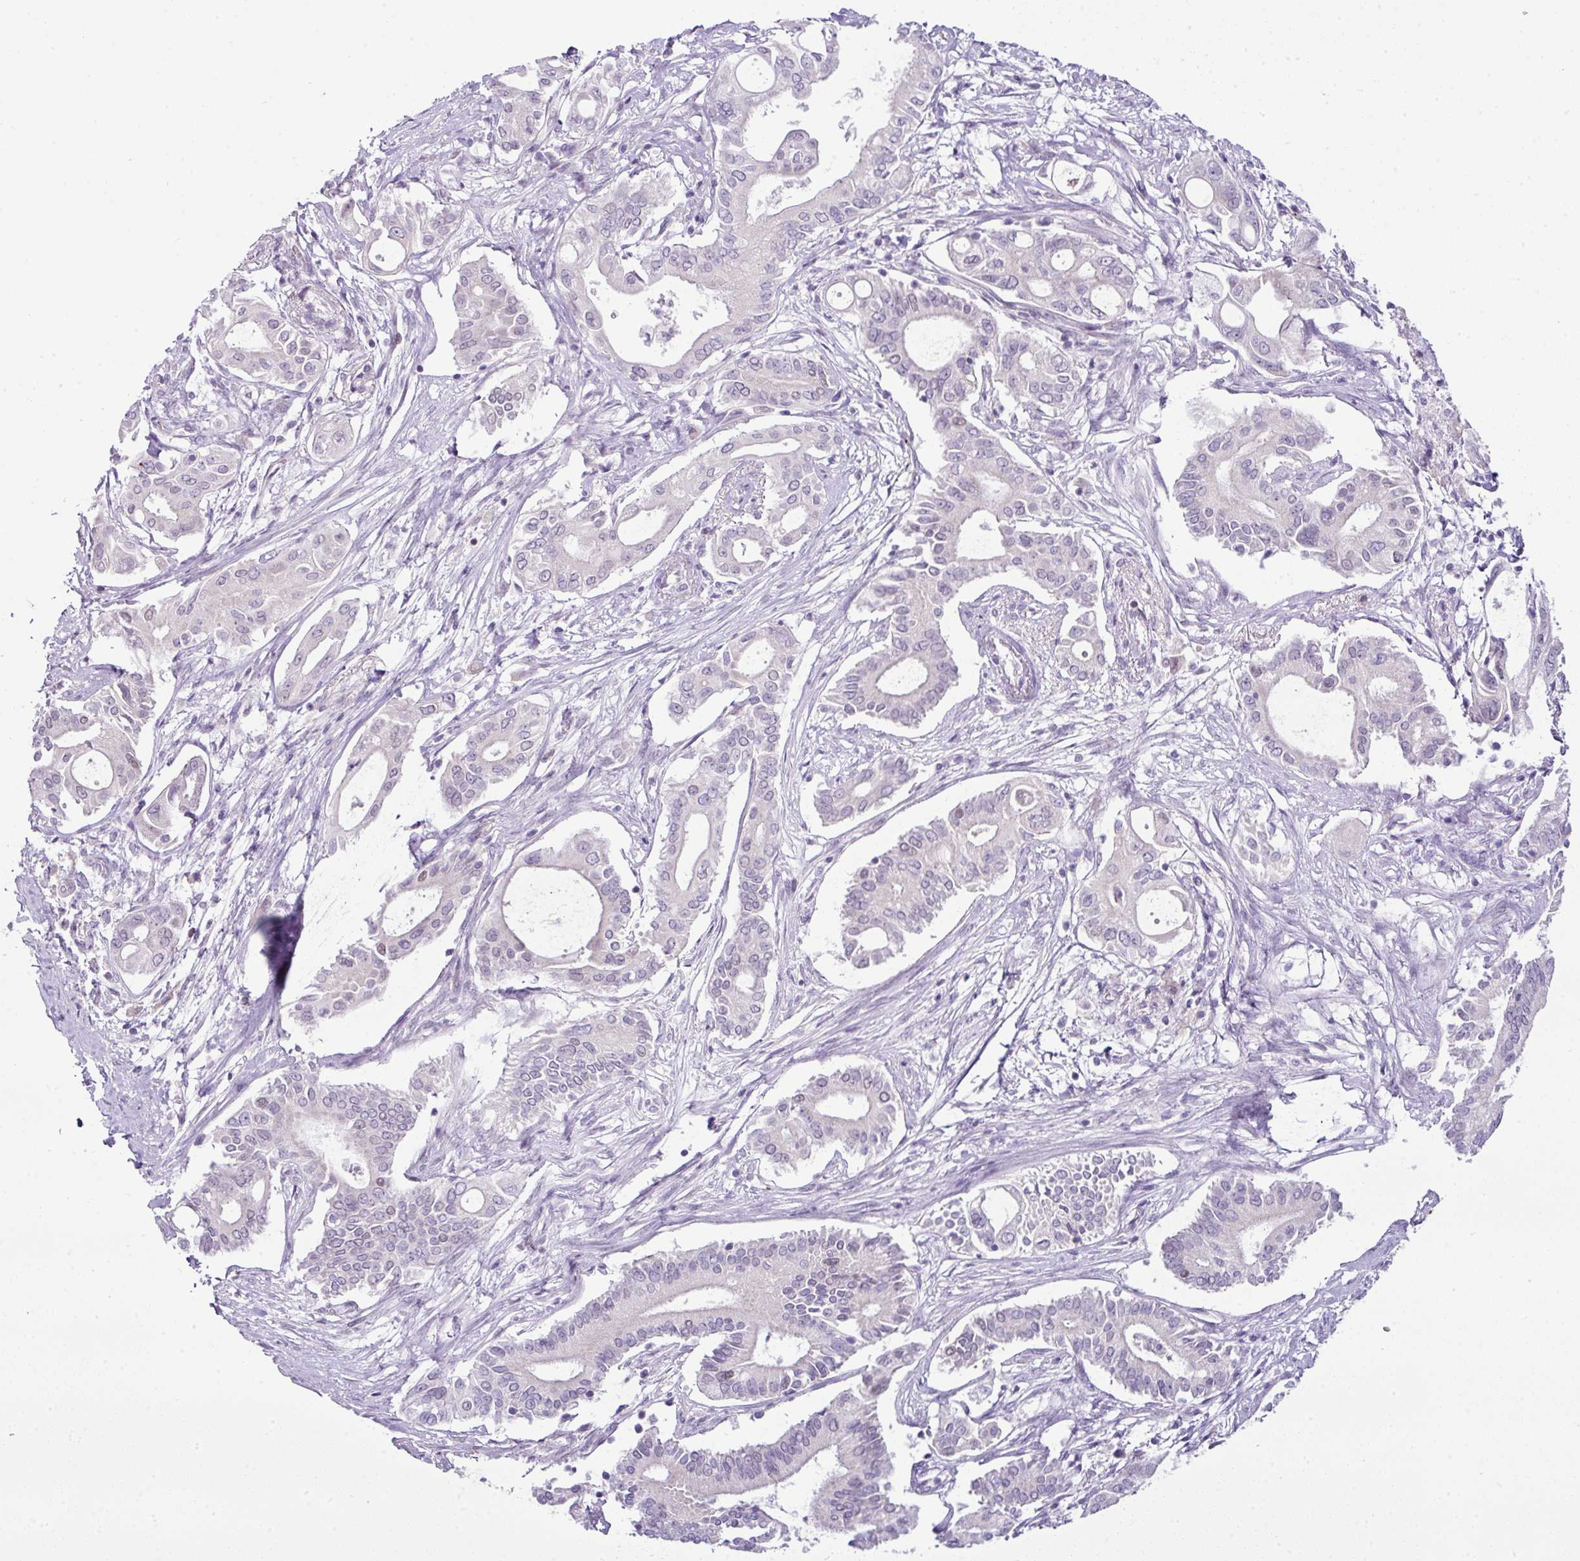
{"staining": {"intensity": "negative", "quantity": "none", "location": "none"}, "tissue": "pancreatic cancer", "cell_type": "Tumor cells", "image_type": "cancer", "snomed": [{"axis": "morphology", "description": "Adenocarcinoma, NOS"}, {"axis": "topography", "description": "Pancreas"}], "caption": "The photomicrograph reveals no significant expression in tumor cells of pancreatic cancer.", "gene": "CMTM5", "patient": {"sex": "female", "age": 68}}